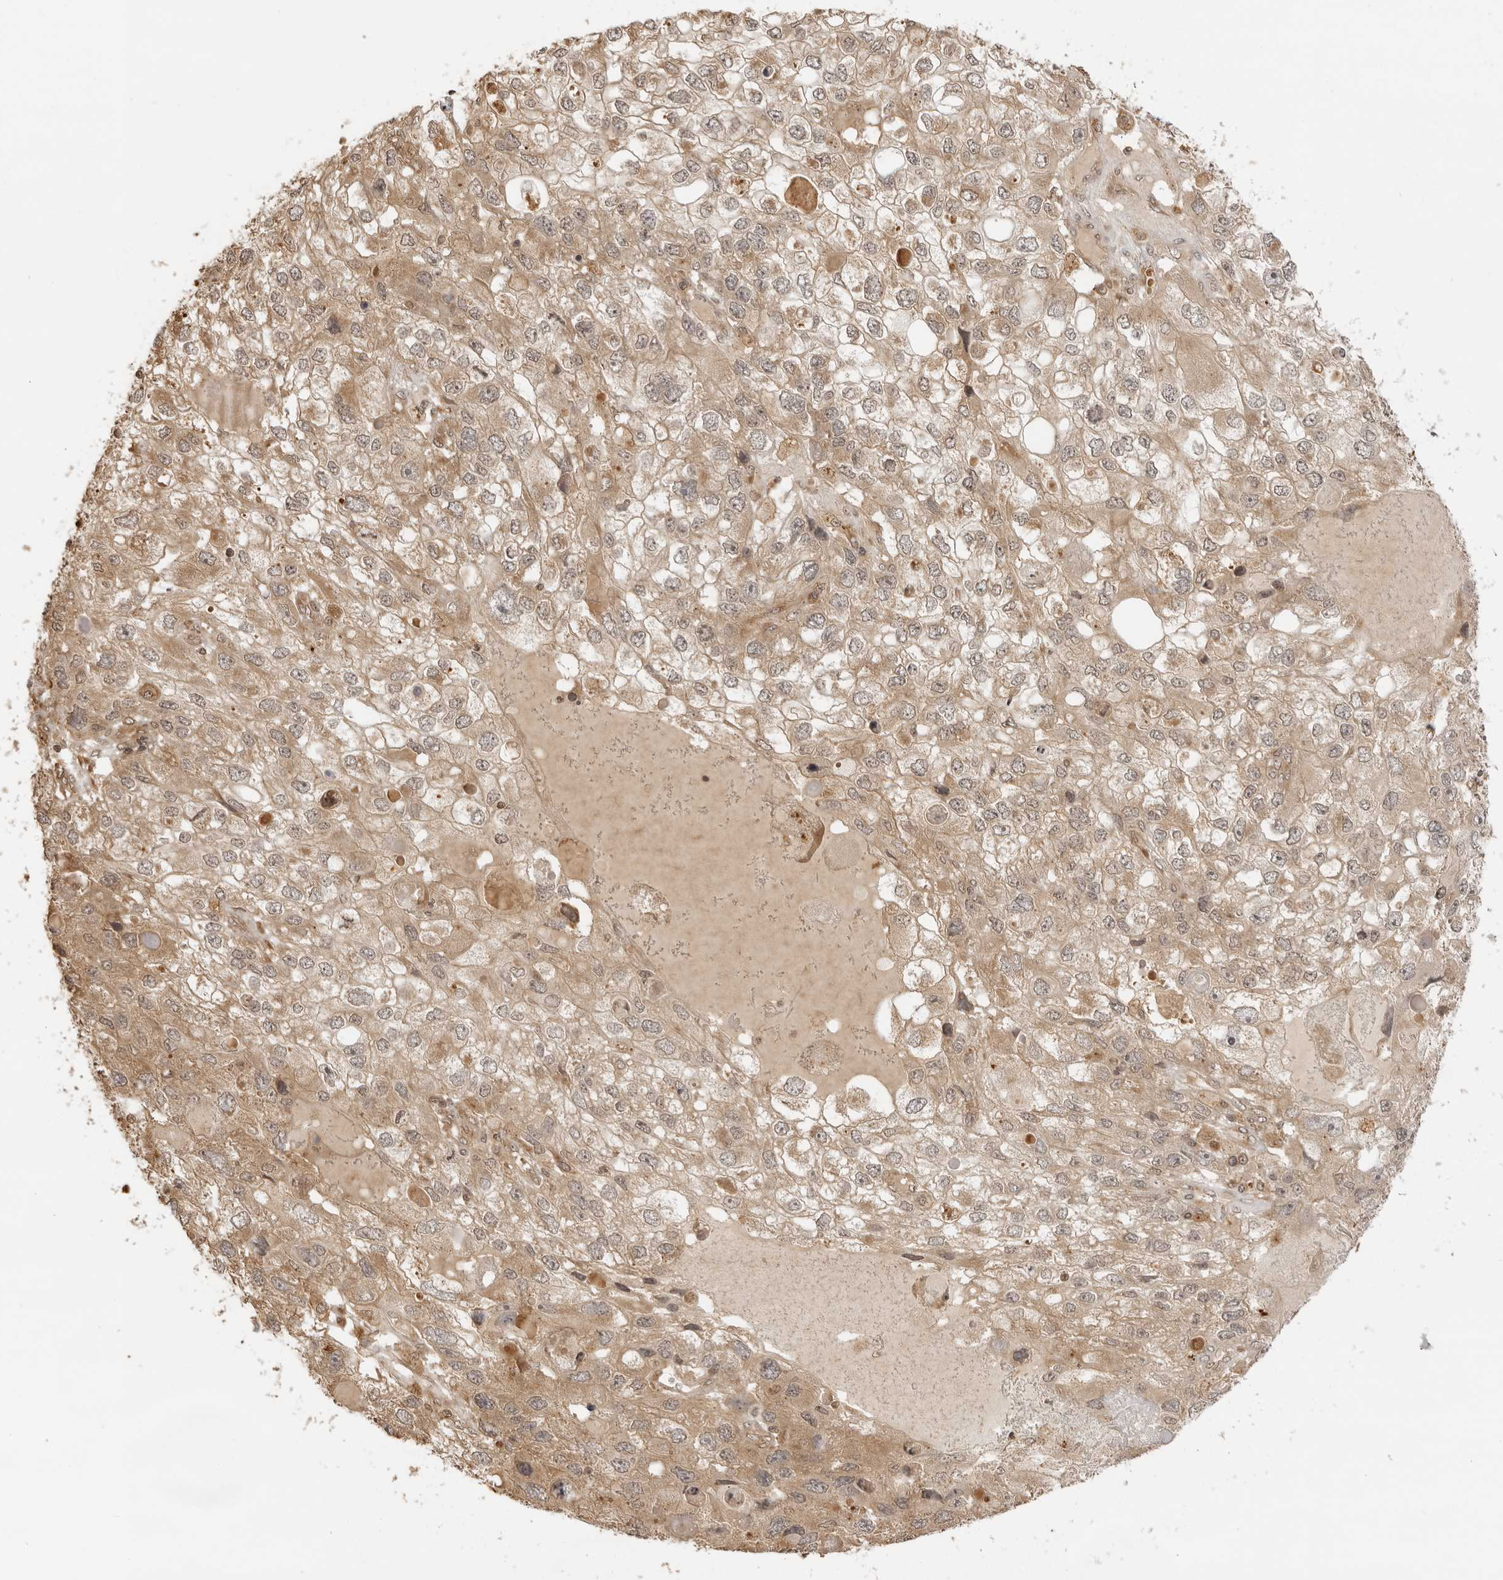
{"staining": {"intensity": "moderate", "quantity": ">75%", "location": "cytoplasmic/membranous"}, "tissue": "endometrial cancer", "cell_type": "Tumor cells", "image_type": "cancer", "snomed": [{"axis": "morphology", "description": "Adenocarcinoma, NOS"}, {"axis": "topography", "description": "Endometrium"}], "caption": "Protein positivity by immunohistochemistry (IHC) exhibits moderate cytoplasmic/membranous positivity in about >75% of tumor cells in endometrial adenocarcinoma. (DAB IHC, brown staining for protein, blue staining for nuclei).", "gene": "IKBKE", "patient": {"sex": "female", "age": 49}}